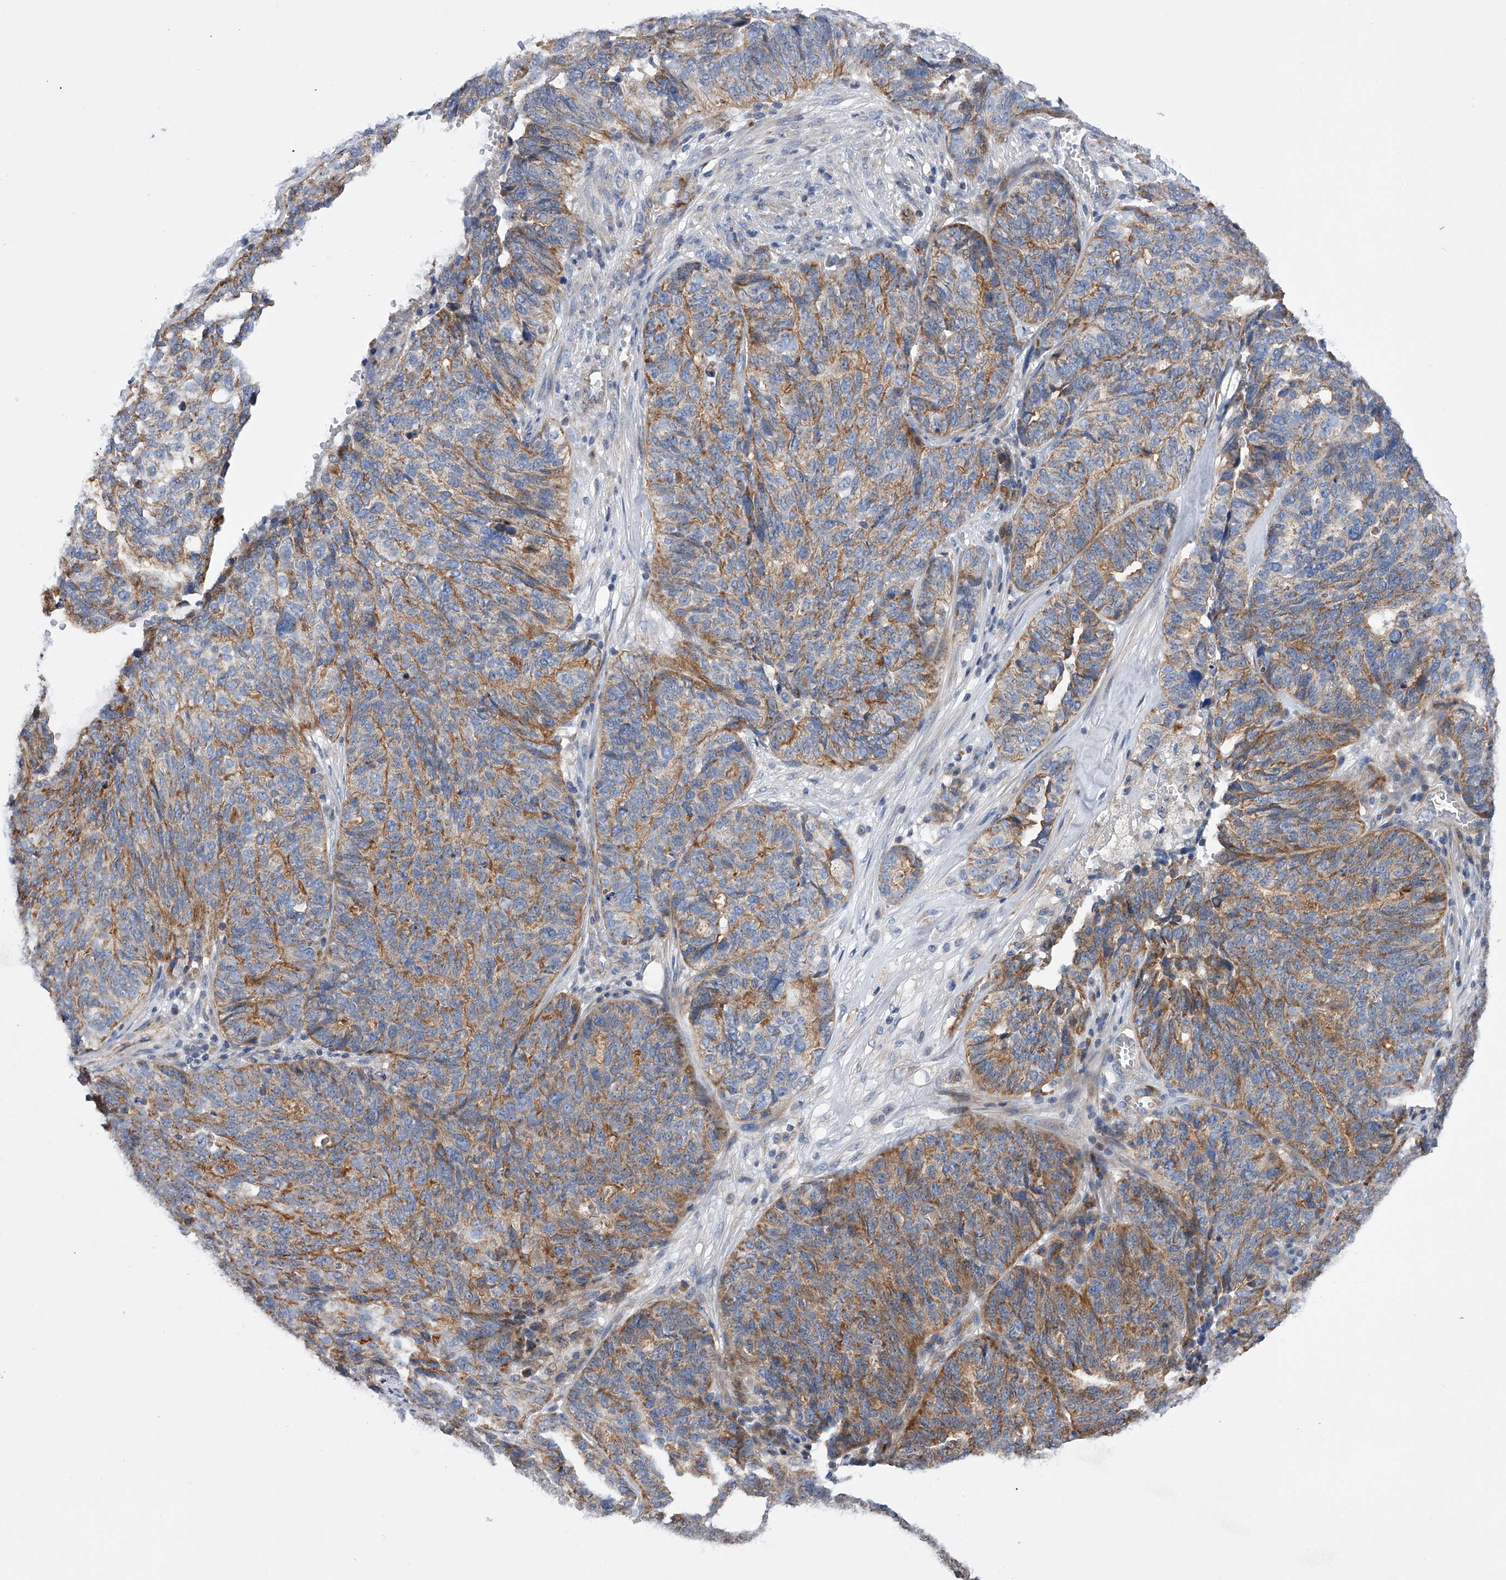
{"staining": {"intensity": "moderate", "quantity": ">75%", "location": "cytoplasmic/membranous"}, "tissue": "ovarian cancer", "cell_type": "Tumor cells", "image_type": "cancer", "snomed": [{"axis": "morphology", "description": "Cystadenocarcinoma, serous, NOS"}, {"axis": "topography", "description": "Ovary"}], "caption": "Protein staining exhibits moderate cytoplasmic/membranous expression in about >75% of tumor cells in ovarian cancer (serous cystadenocarcinoma). The protein is stained brown, and the nuclei are stained in blue (DAB (3,3'-diaminobenzidine) IHC with brightfield microscopy, high magnification).", "gene": "MLYCD", "patient": {"sex": "female", "age": 59}}